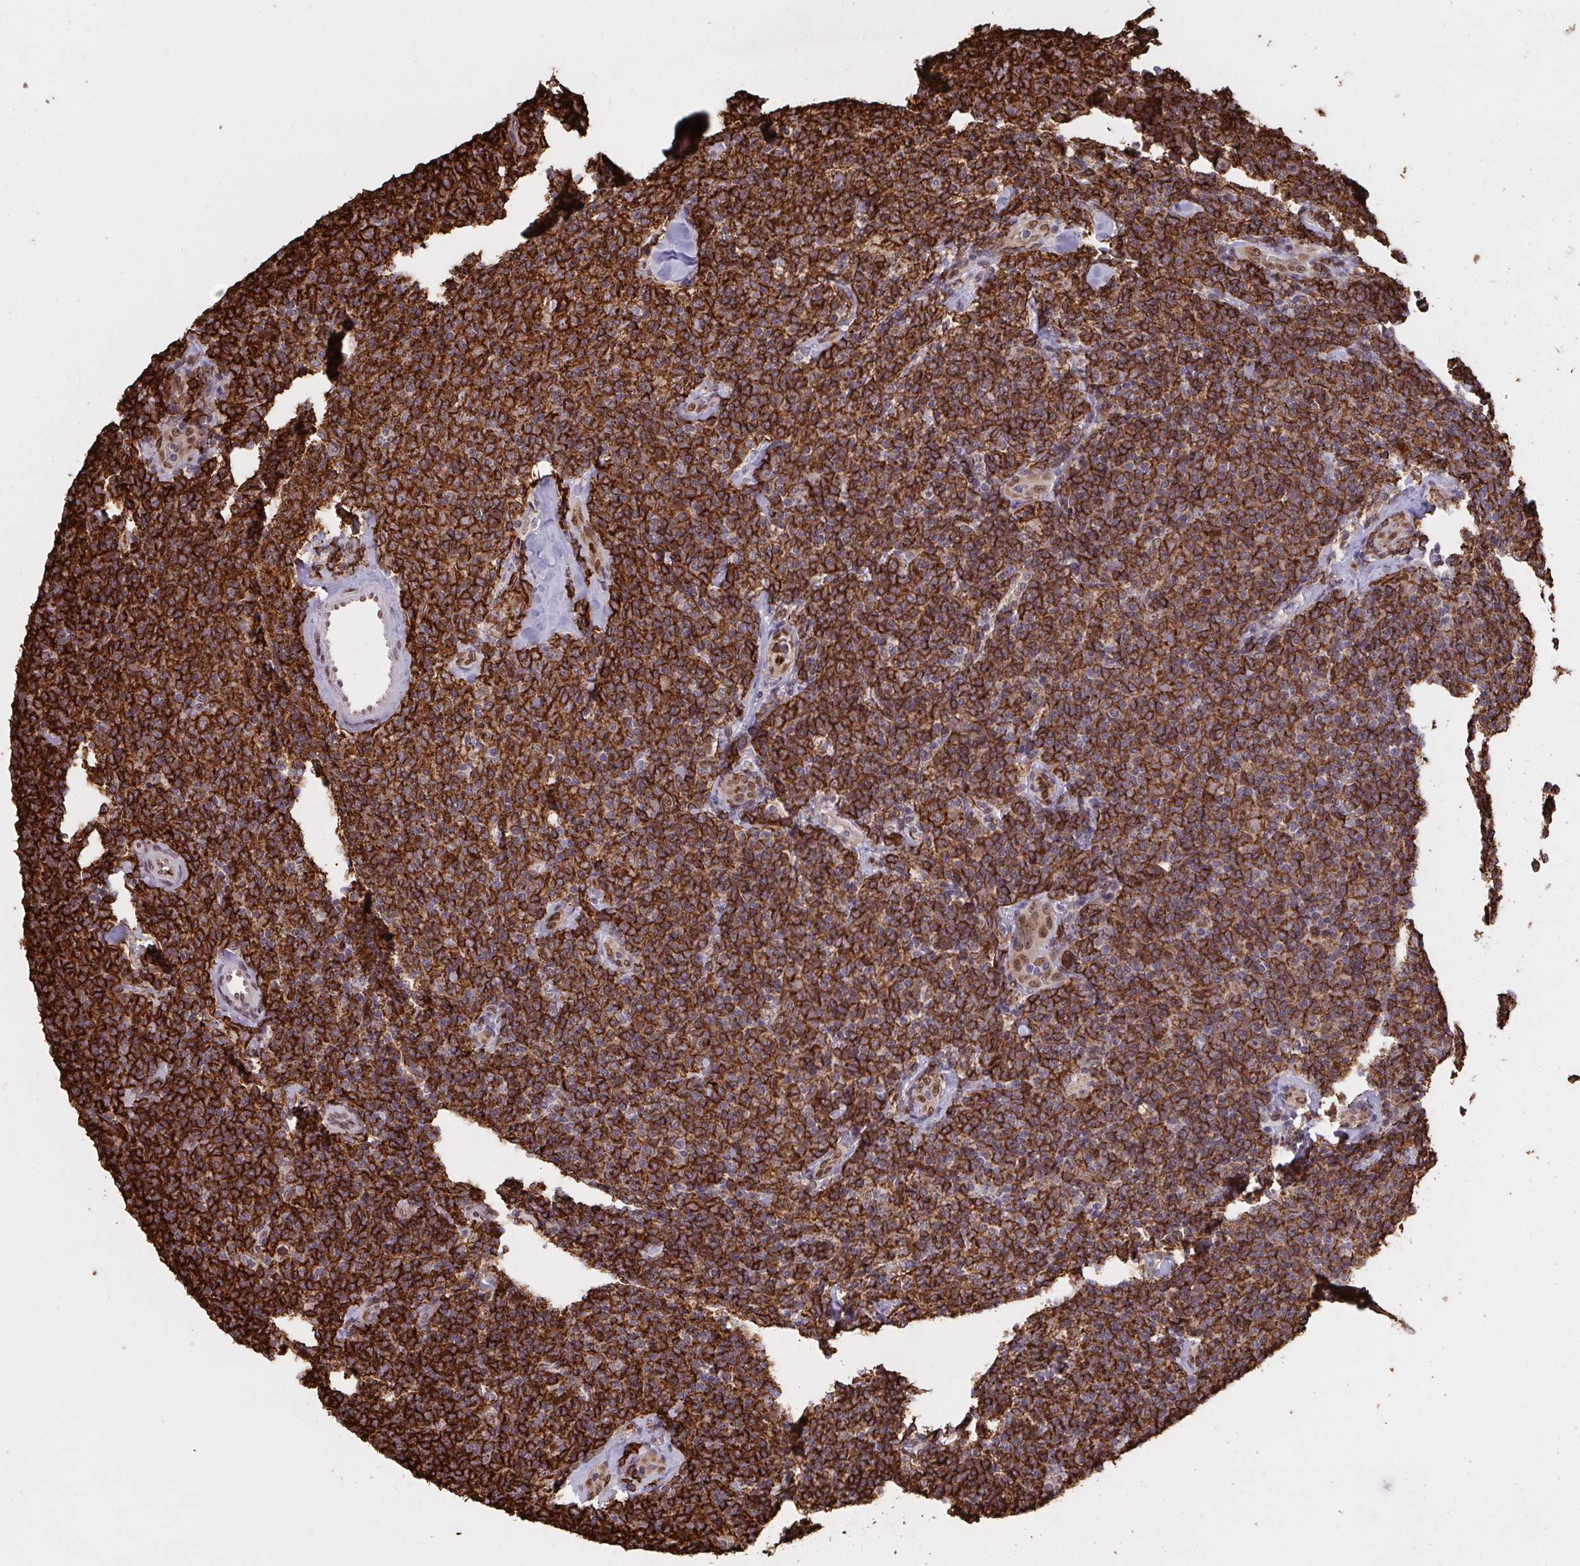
{"staining": {"intensity": "strong", "quantity": ">75%", "location": "cytoplasmic/membranous"}, "tissue": "lymphoma", "cell_type": "Tumor cells", "image_type": "cancer", "snomed": [{"axis": "morphology", "description": "Malignant lymphoma, non-Hodgkin's type, Low grade"}, {"axis": "topography", "description": "Lymph node"}], "caption": "An immunohistochemistry (IHC) photomicrograph of tumor tissue is shown. Protein staining in brown highlights strong cytoplasmic/membranous positivity in low-grade malignant lymphoma, non-Hodgkin's type within tumor cells. (DAB (3,3'-diaminobenzidine) IHC, brown staining for protein, blue staining for nuclei).", "gene": "UXT", "patient": {"sex": "female", "age": 56}}